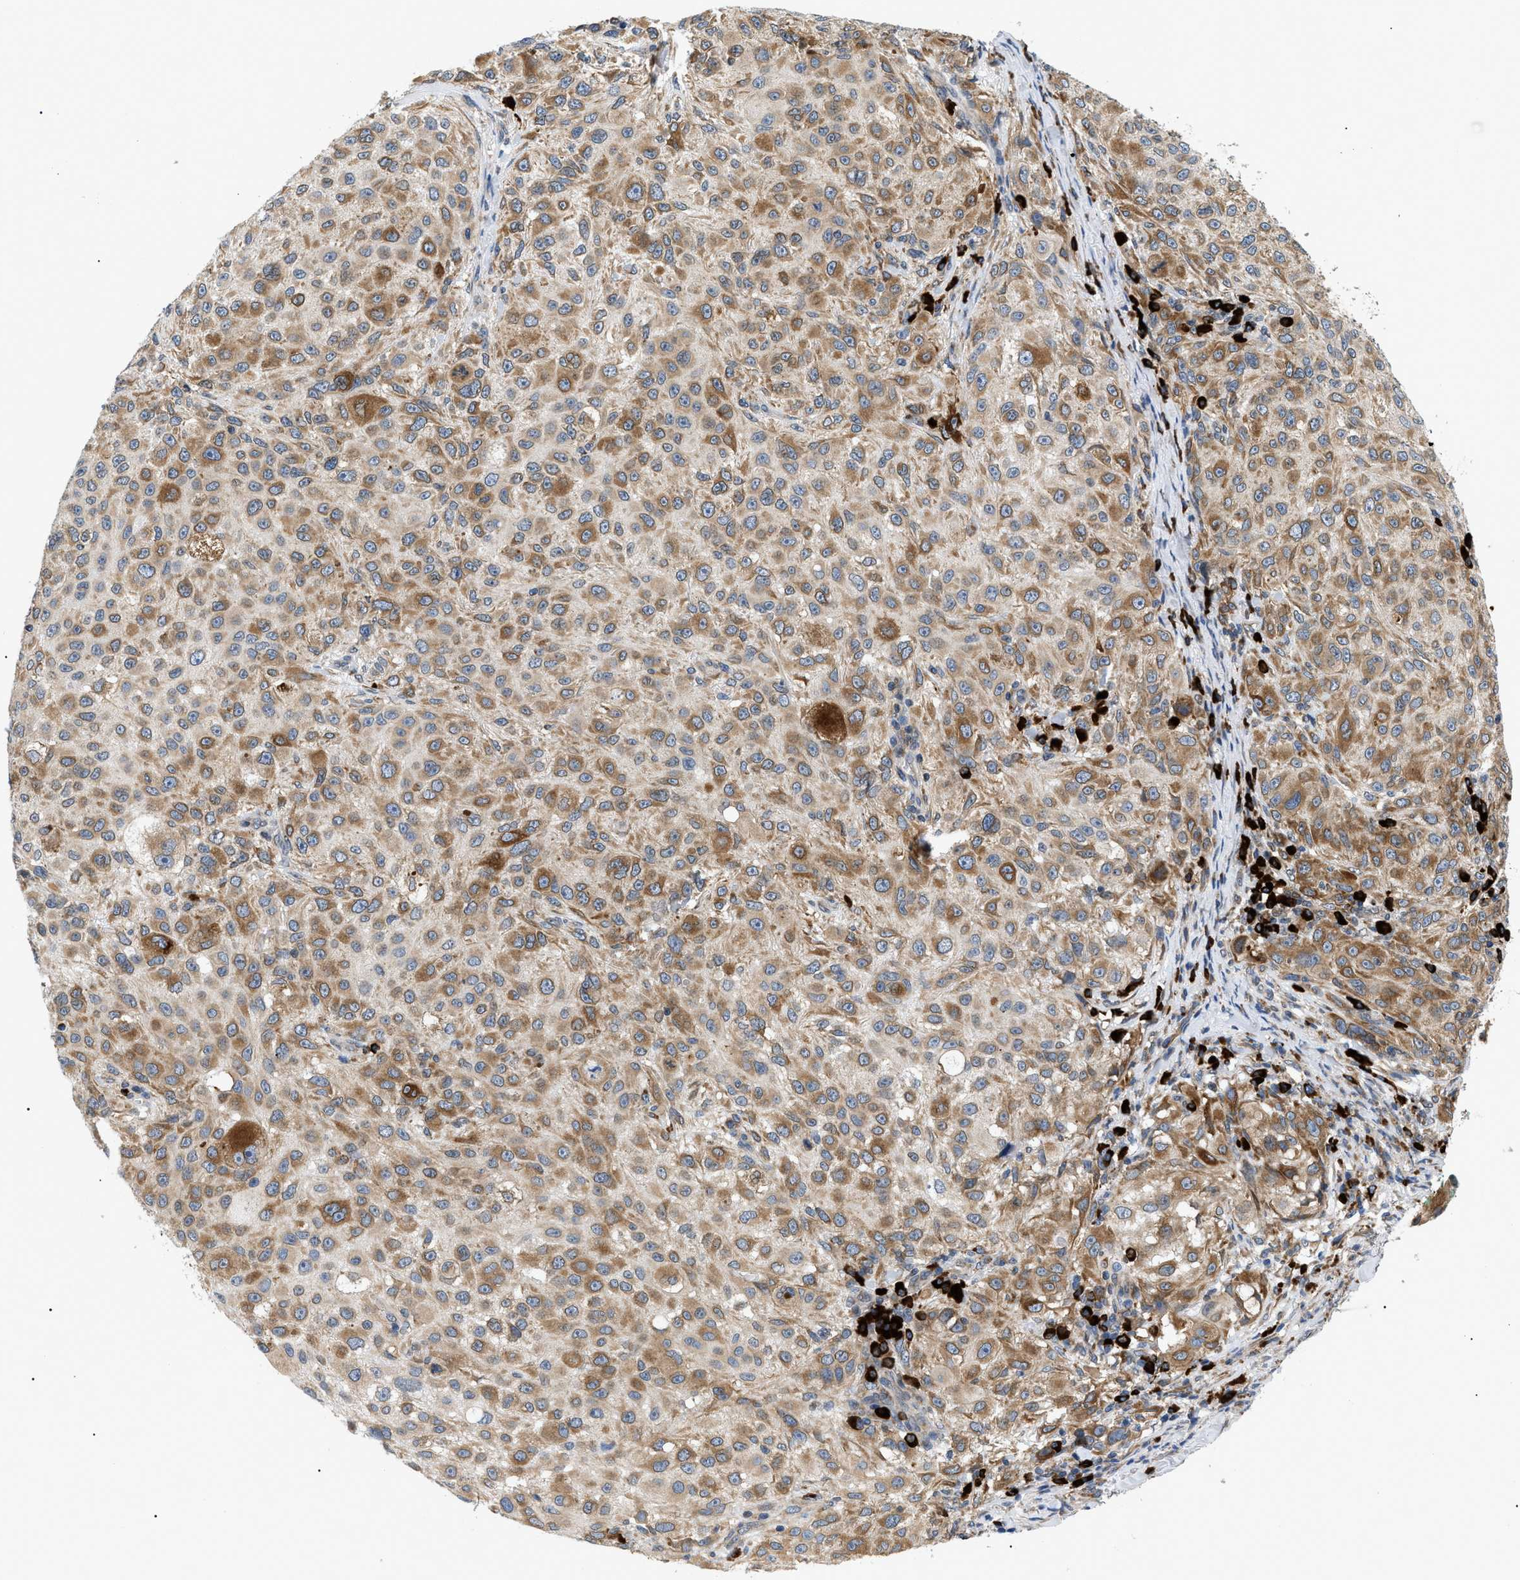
{"staining": {"intensity": "moderate", "quantity": ">75%", "location": "cytoplasmic/membranous"}, "tissue": "melanoma", "cell_type": "Tumor cells", "image_type": "cancer", "snomed": [{"axis": "morphology", "description": "Necrosis, NOS"}, {"axis": "morphology", "description": "Malignant melanoma, NOS"}, {"axis": "topography", "description": "Skin"}], "caption": "Moderate cytoplasmic/membranous positivity for a protein is appreciated in about >75% of tumor cells of malignant melanoma using immunohistochemistry (IHC).", "gene": "DERL1", "patient": {"sex": "female", "age": 87}}